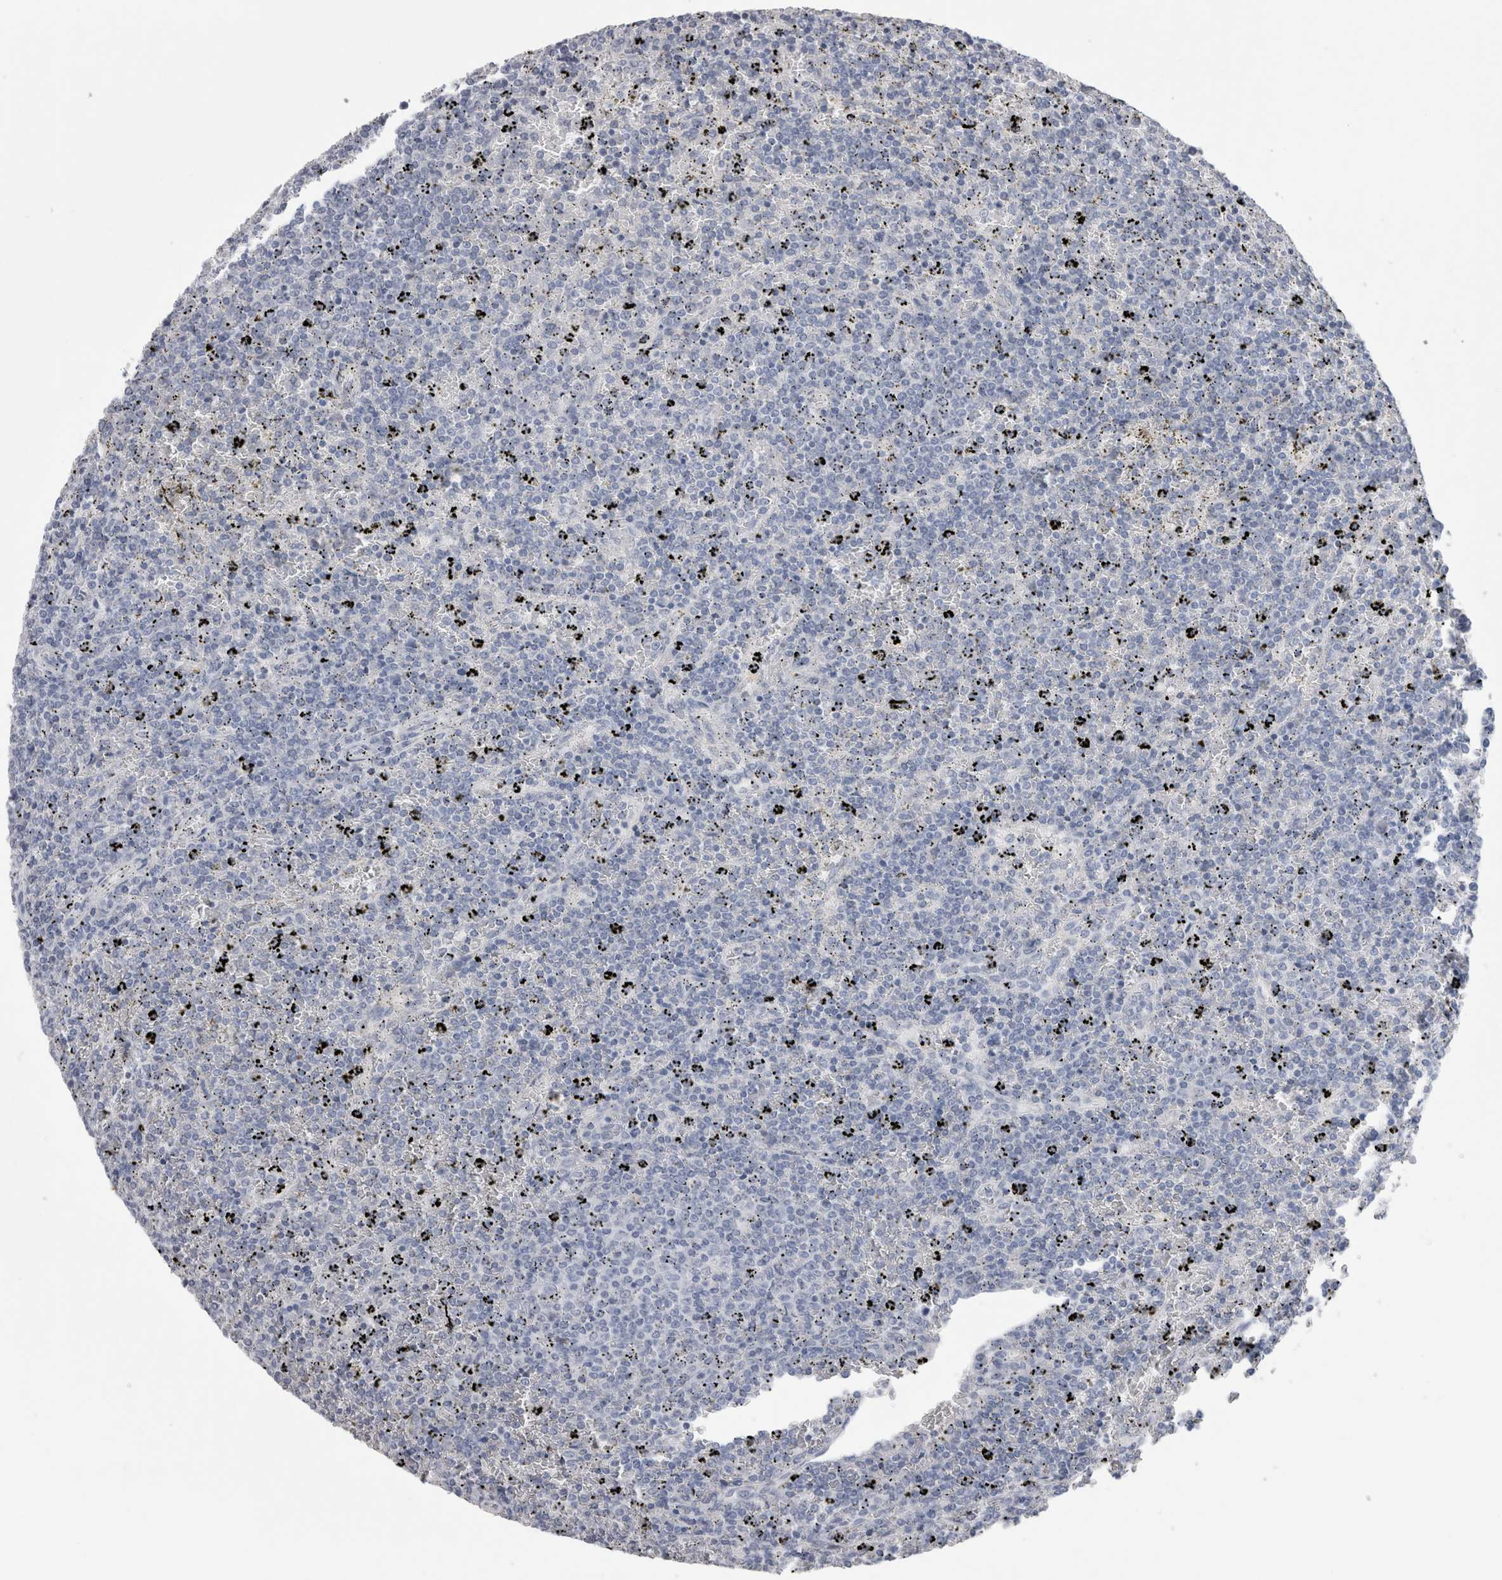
{"staining": {"intensity": "negative", "quantity": "none", "location": "none"}, "tissue": "lymphoma", "cell_type": "Tumor cells", "image_type": "cancer", "snomed": [{"axis": "morphology", "description": "Malignant lymphoma, non-Hodgkin's type, Low grade"}, {"axis": "topography", "description": "Spleen"}], "caption": "High power microscopy histopathology image of an IHC photomicrograph of malignant lymphoma, non-Hodgkin's type (low-grade), revealing no significant expression in tumor cells. Brightfield microscopy of IHC stained with DAB (3,3'-diaminobenzidine) (brown) and hematoxylin (blue), captured at high magnification.", "gene": "CA8", "patient": {"sex": "female", "age": 77}}